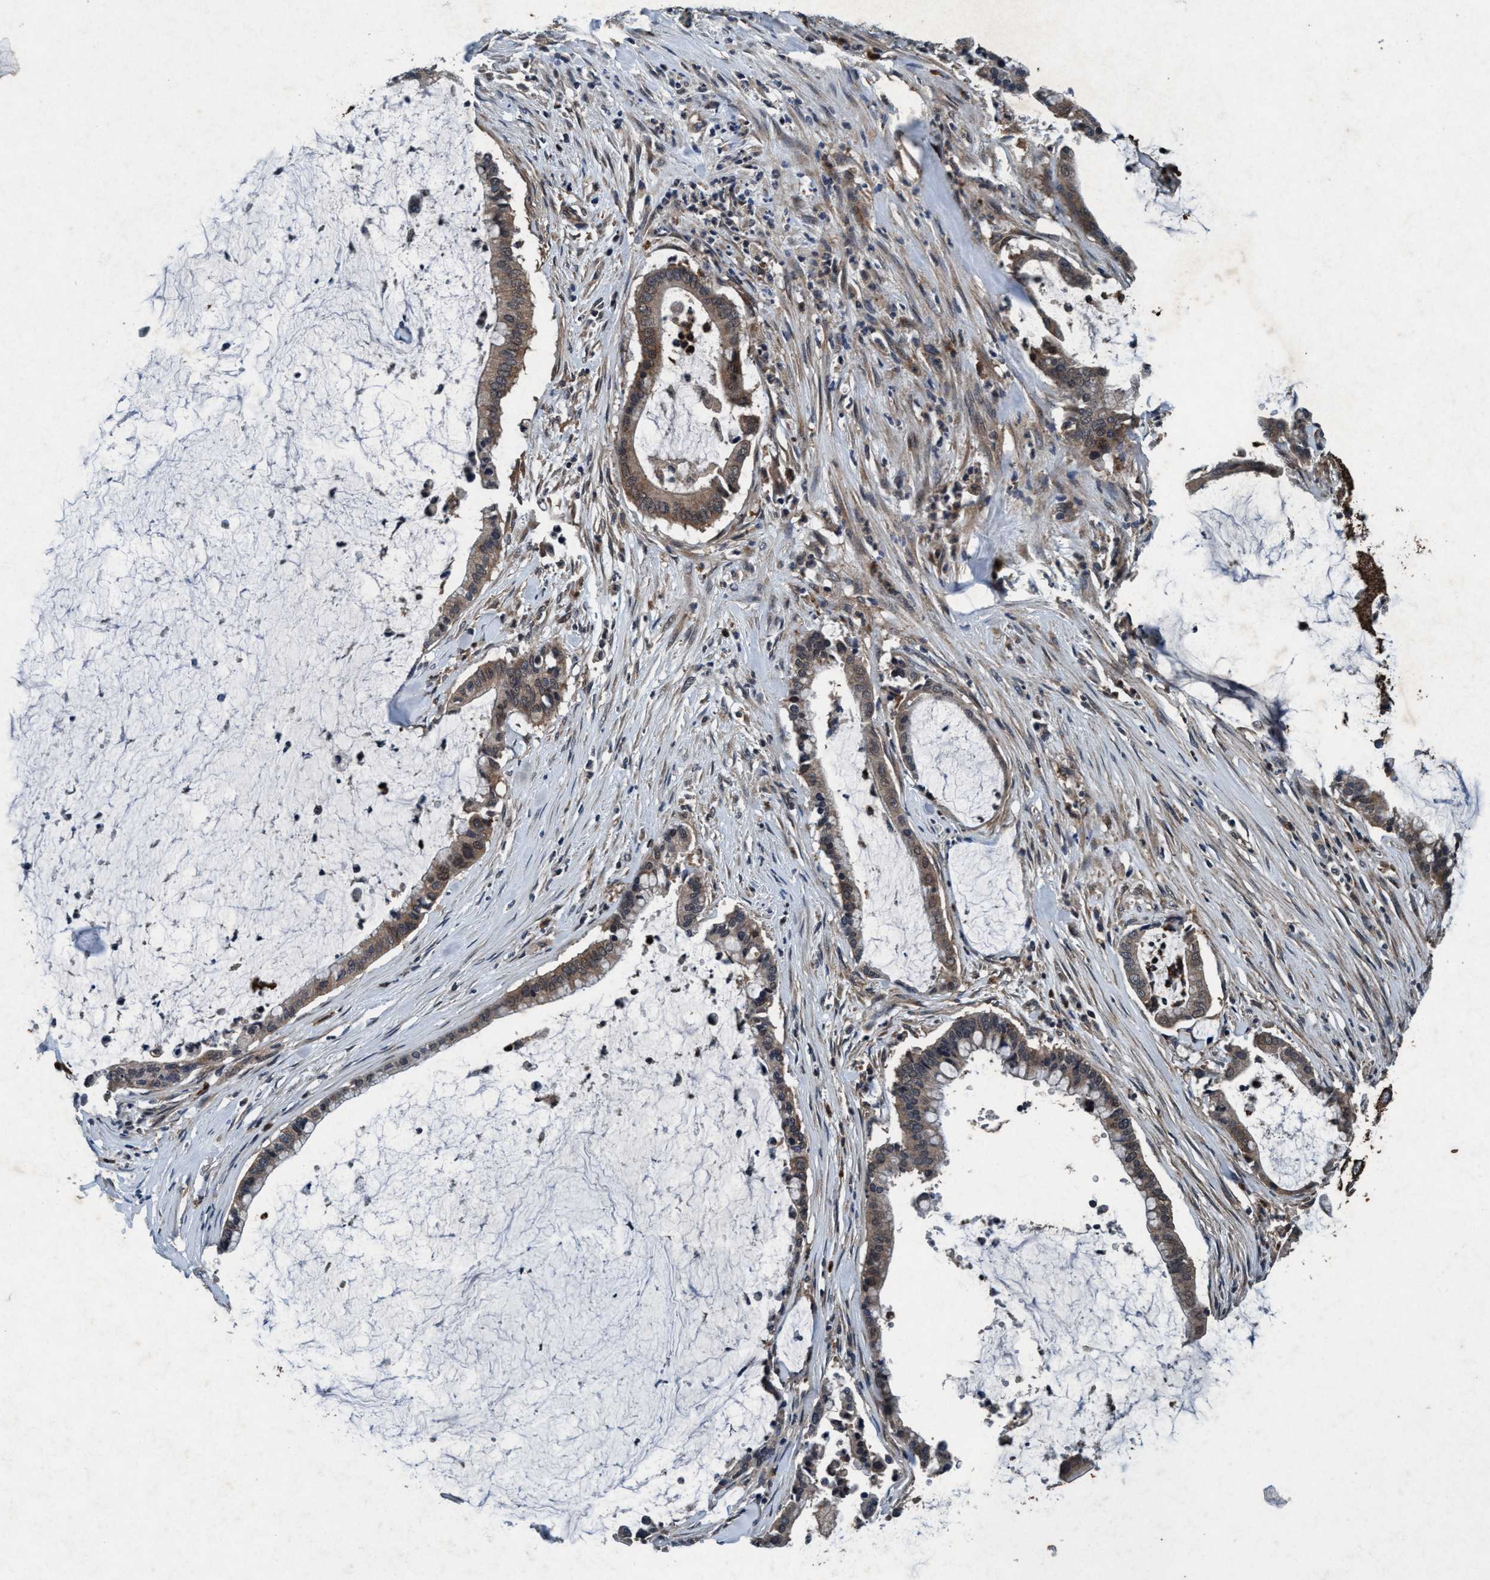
{"staining": {"intensity": "weak", "quantity": ">75%", "location": "cytoplasmic/membranous"}, "tissue": "pancreatic cancer", "cell_type": "Tumor cells", "image_type": "cancer", "snomed": [{"axis": "morphology", "description": "Adenocarcinoma, NOS"}, {"axis": "topography", "description": "Pancreas"}], "caption": "IHC photomicrograph of neoplastic tissue: pancreatic cancer stained using IHC shows low levels of weak protein expression localized specifically in the cytoplasmic/membranous of tumor cells, appearing as a cytoplasmic/membranous brown color.", "gene": "AKT1S1", "patient": {"sex": "male", "age": 41}}